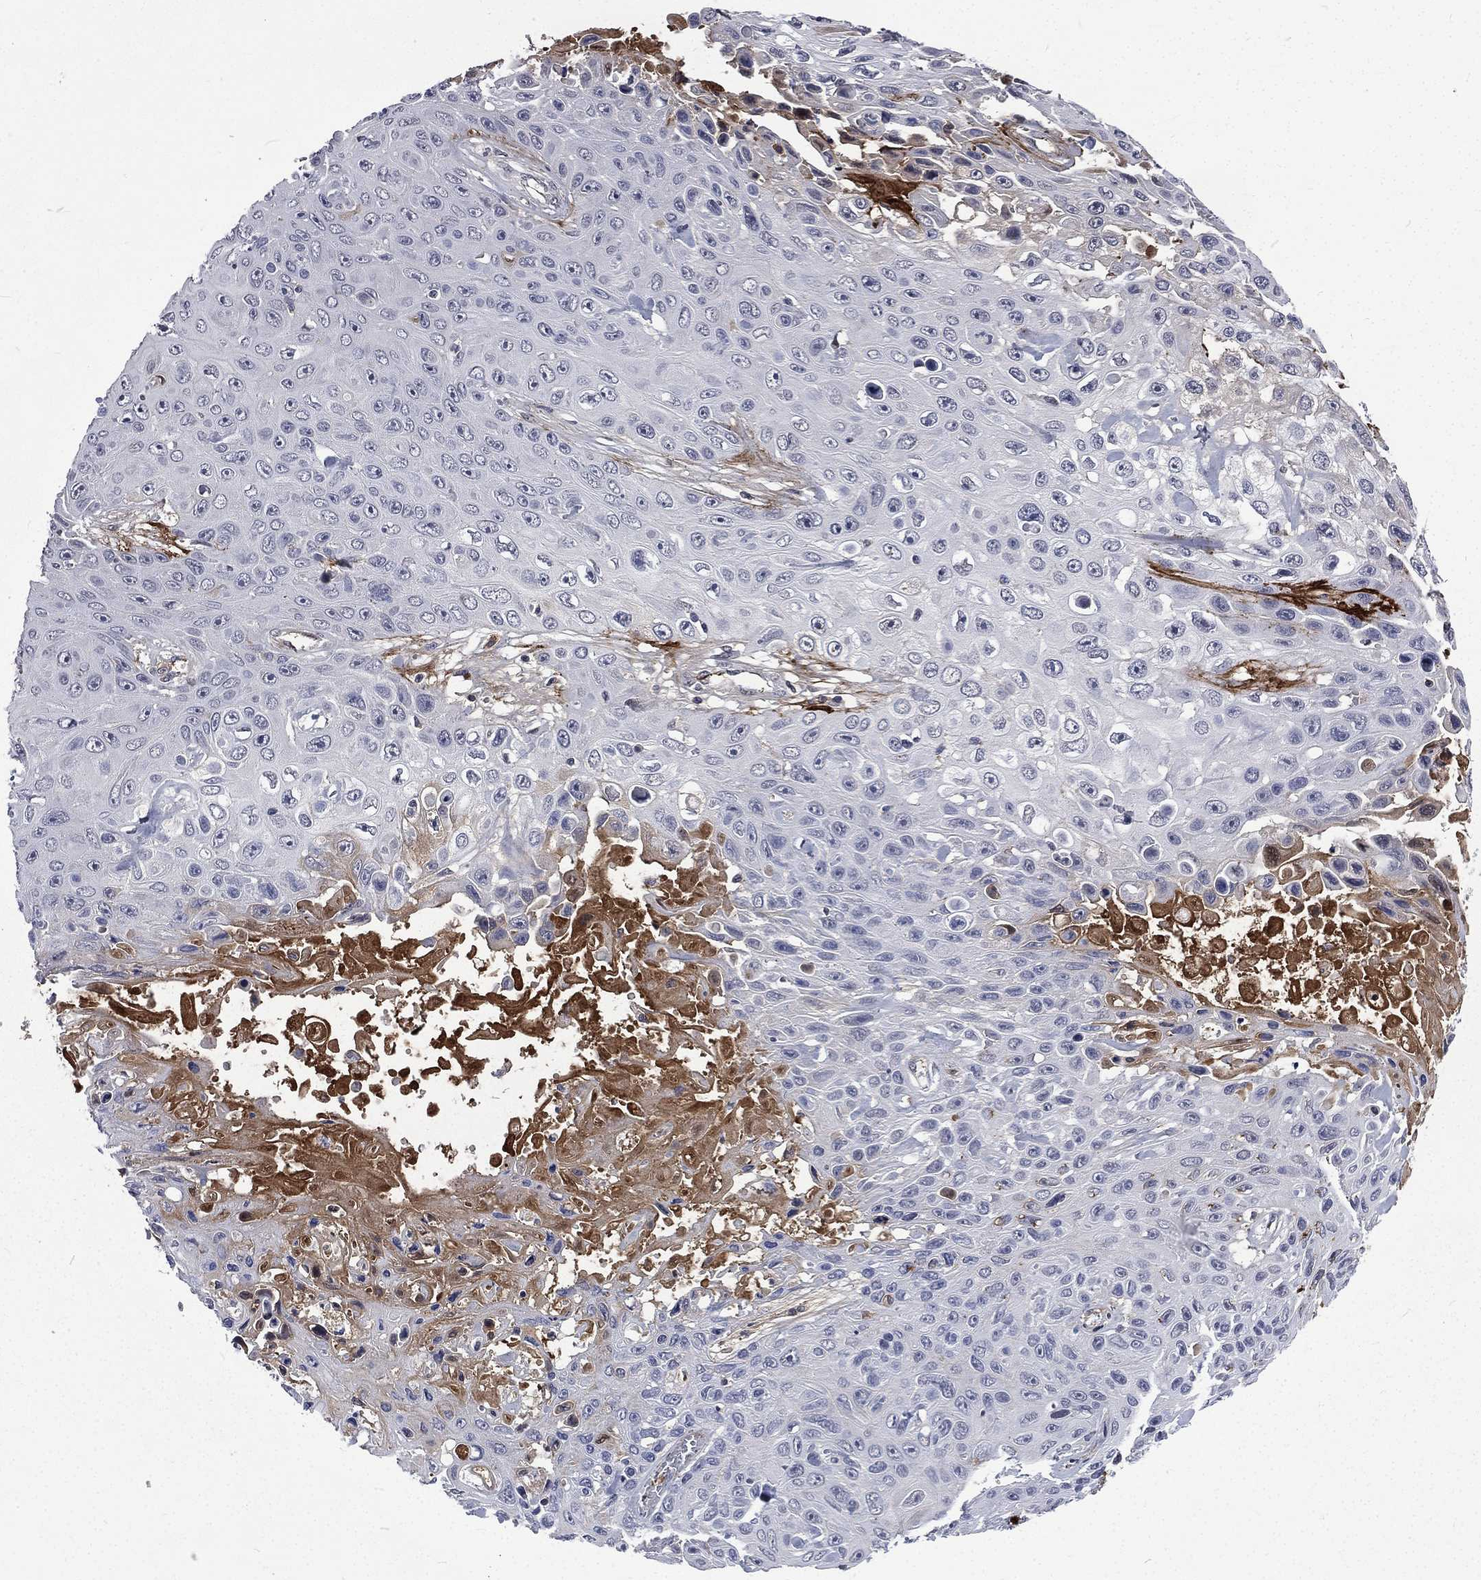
{"staining": {"intensity": "negative", "quantity": "none", "location": "none"}, "tissue": "skin cancer", "cell_type": "Tumor cells", "image_type": "cancer", "snomed": [{"axis": "morphology", "description": "Squamous cell carcinoma, NOS"}, {"axis": "topography", "description": "Skin"}], "caption": "Immunohistochemical staining of human skin squamous cell carcinoma displays no significant expression in tumor cells.", "gene": "FGG", "patient": {"sex": "male", "age": 82}}